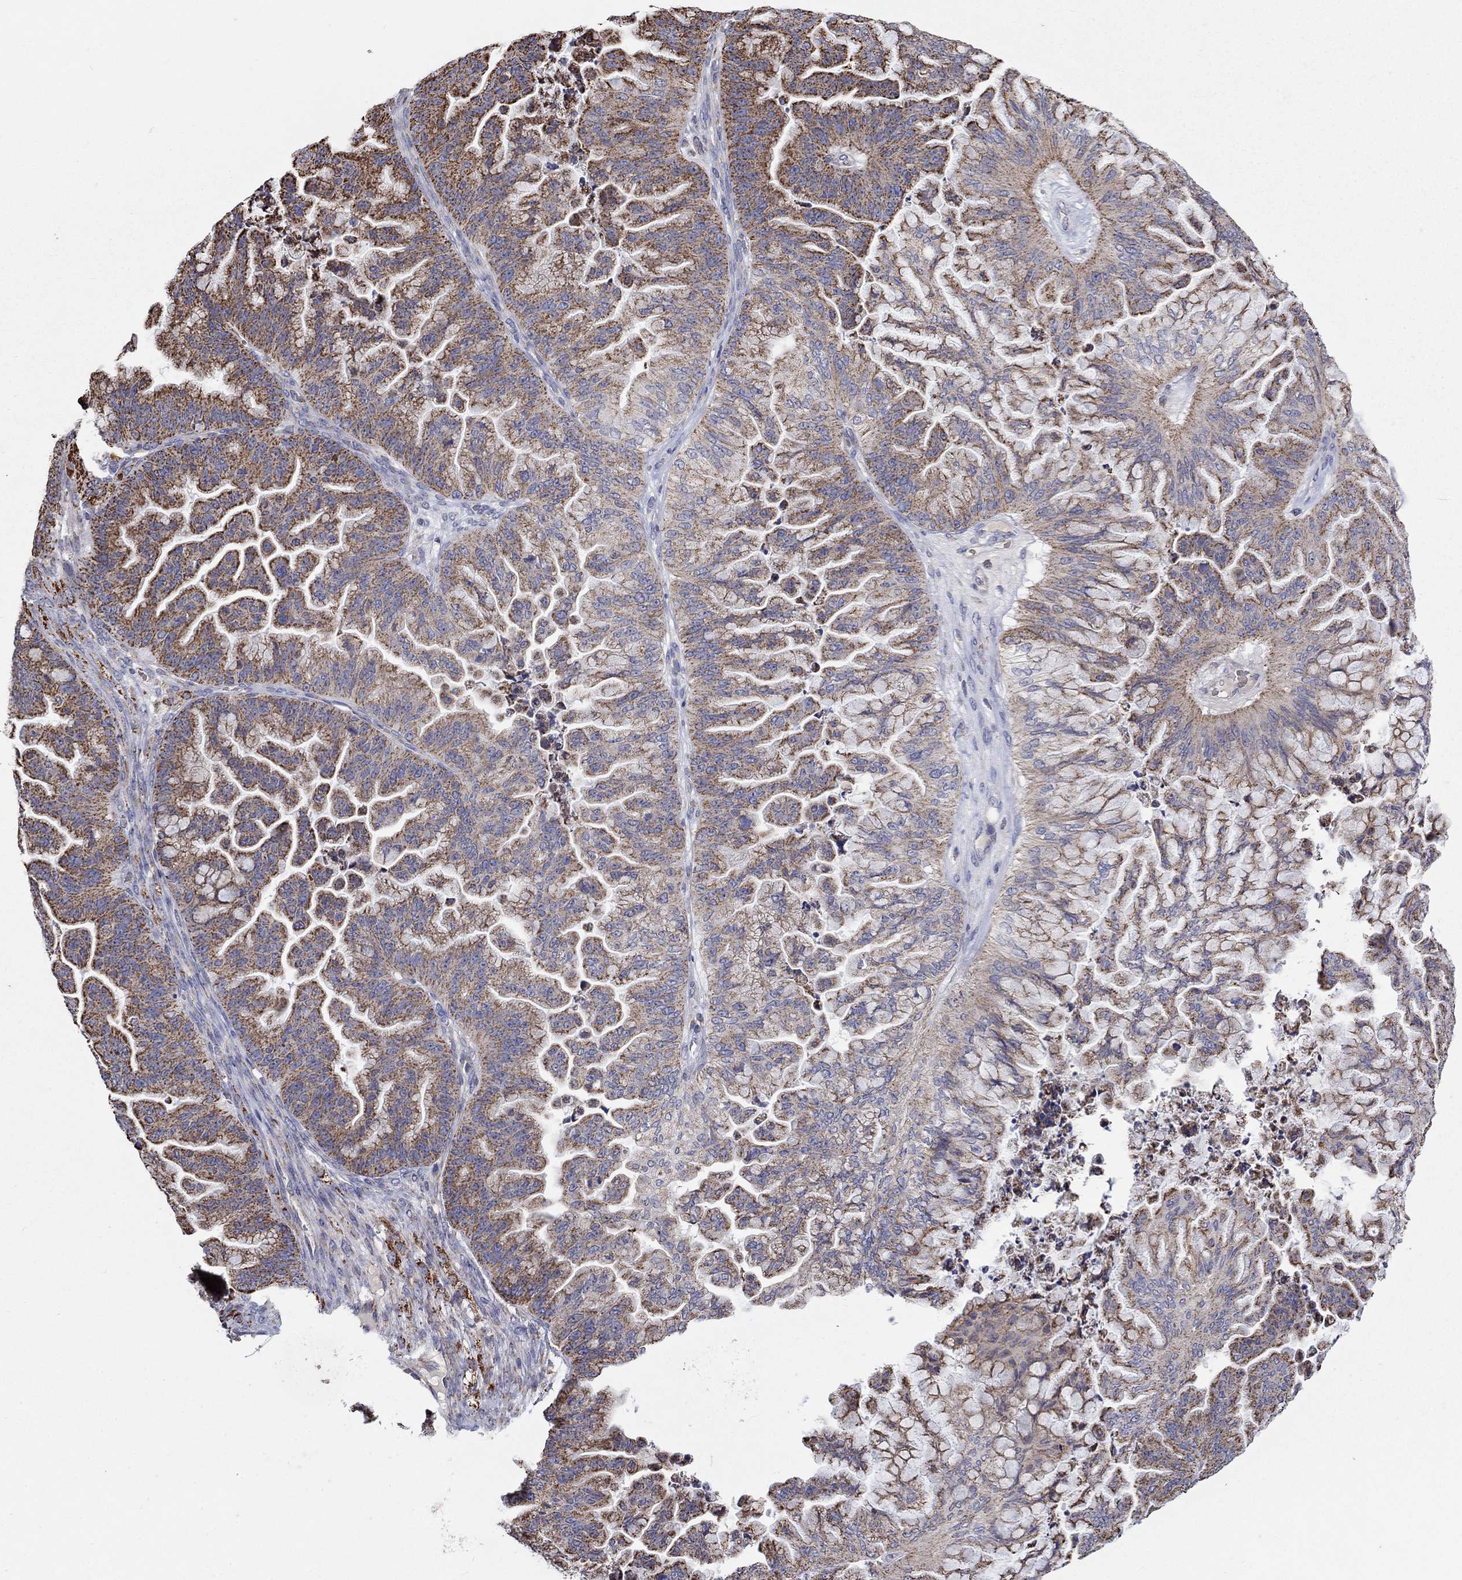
{"staining": {"intensity": "moderate", "quantity": ">75%", "location": "cytoplasmic/membranous"}, "tissue": "ovarian cancer", "cell_type": "Tumor cells", "image_type": "cancer", "snomed": [{"axis": "morphology", "description": "Cystadenocarcinoma, mucinous, NOS"}, {"axis": "topography", "description": "Ovary"}], "caption": "An image showing moderate cytoplasmic/membranous expression in about >75% of tumor cells in ovarian cancer (mucinous cystadenocarcinoma), as visualized by brown immunohistochemical staining.", "gene": "HPS5", "patient": {"sex": "female", "age": 67}}